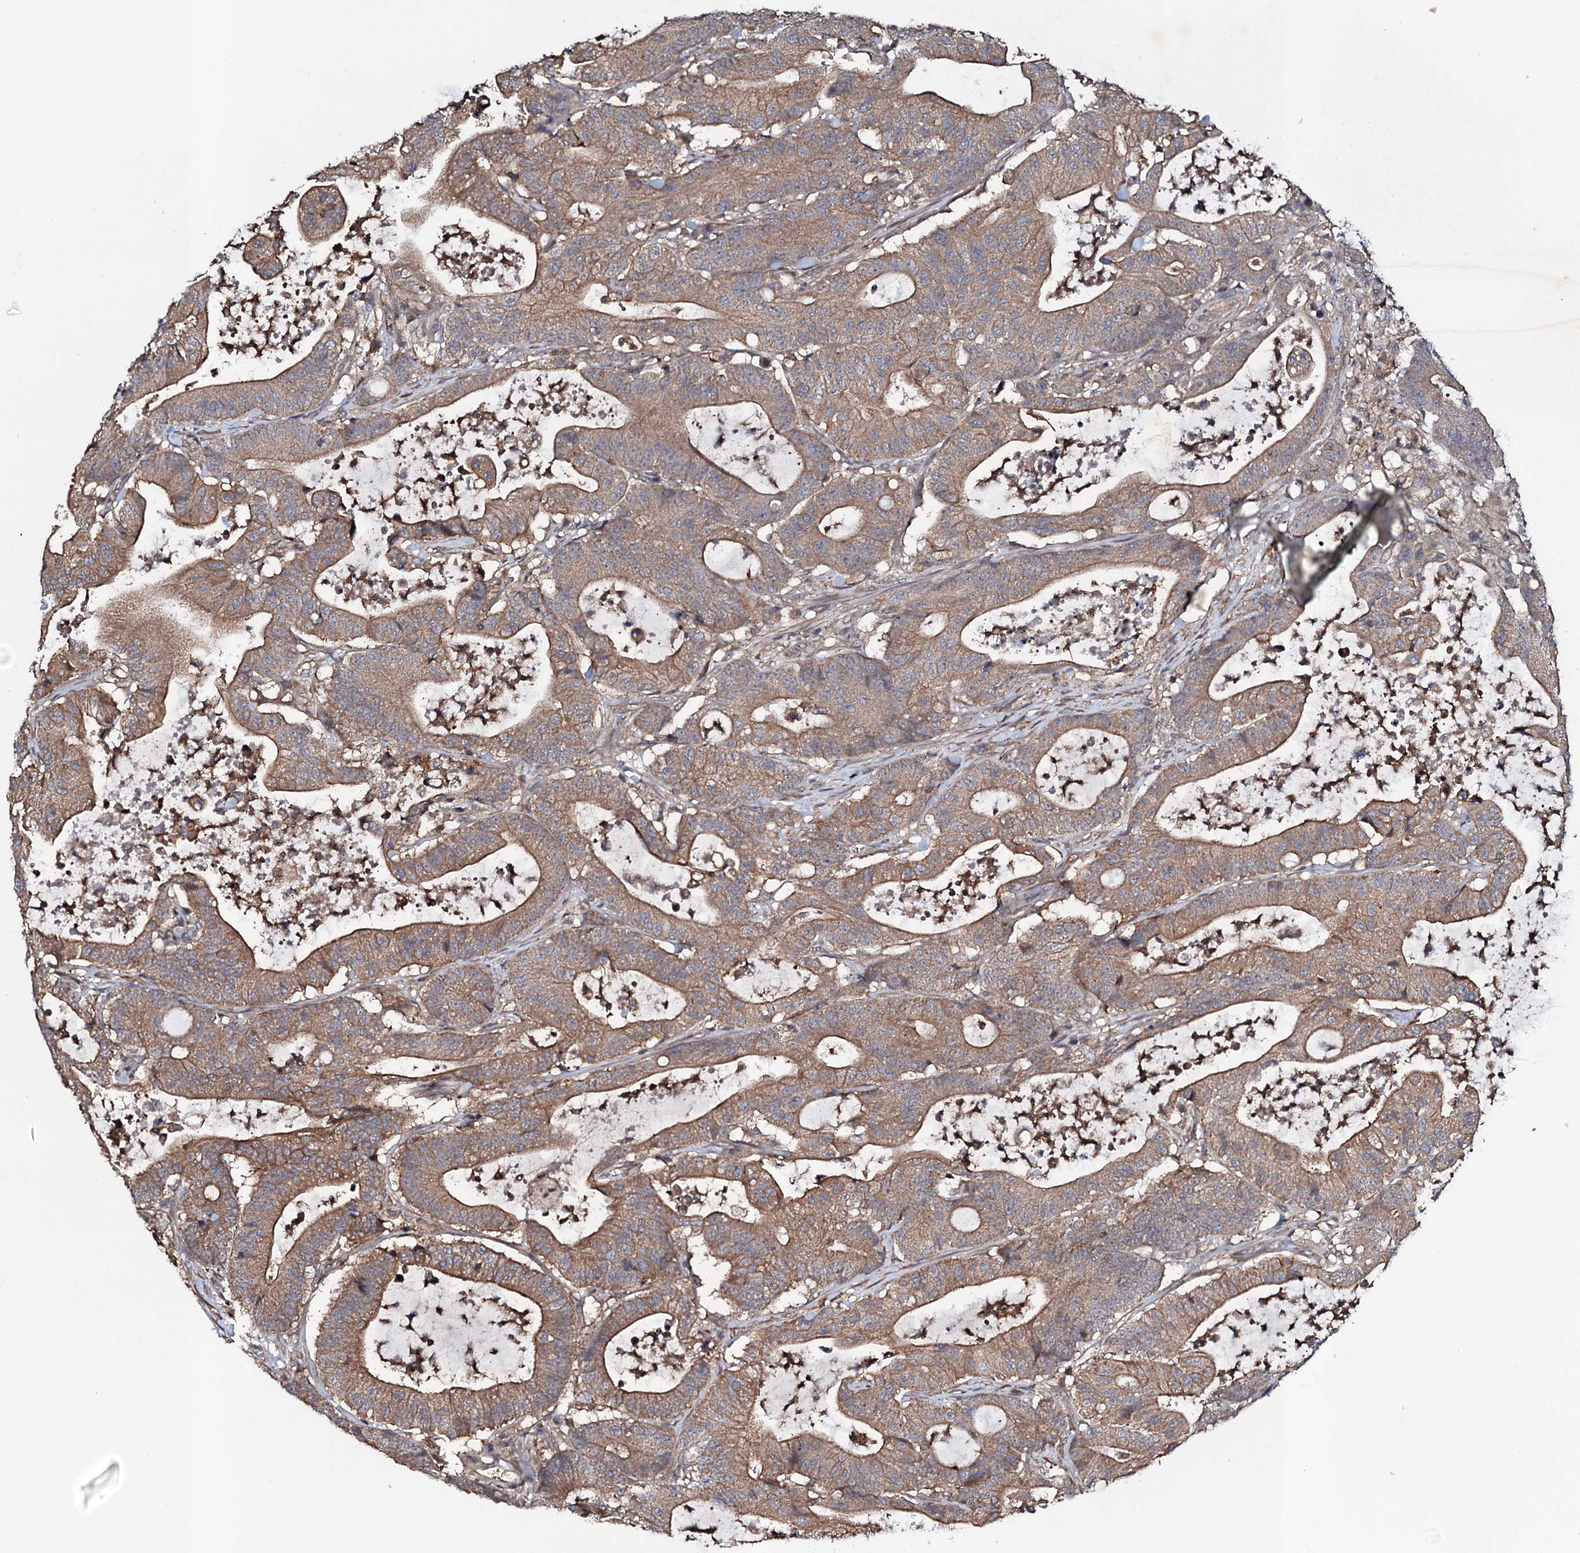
{"staining": {"intensity": "moderate", "quantity": ">75%", "location": "cytoplasmic/membranous"}, "tissue": "colorectal cancer", "cell_type": "Tumor cells", "image_type": "cancer", "snomed": [{"axis": "morphology", "description": "Adenocarcinoma, NOS"}, {"axis": "topography", "description": "Colon"}], "caption": "Colorectal adenocarcinoma stained with a protein marker demonstrates moderate staining in tumor cells.", "gene": "COG6", "patient": {"sex": "female", "age": 84}}